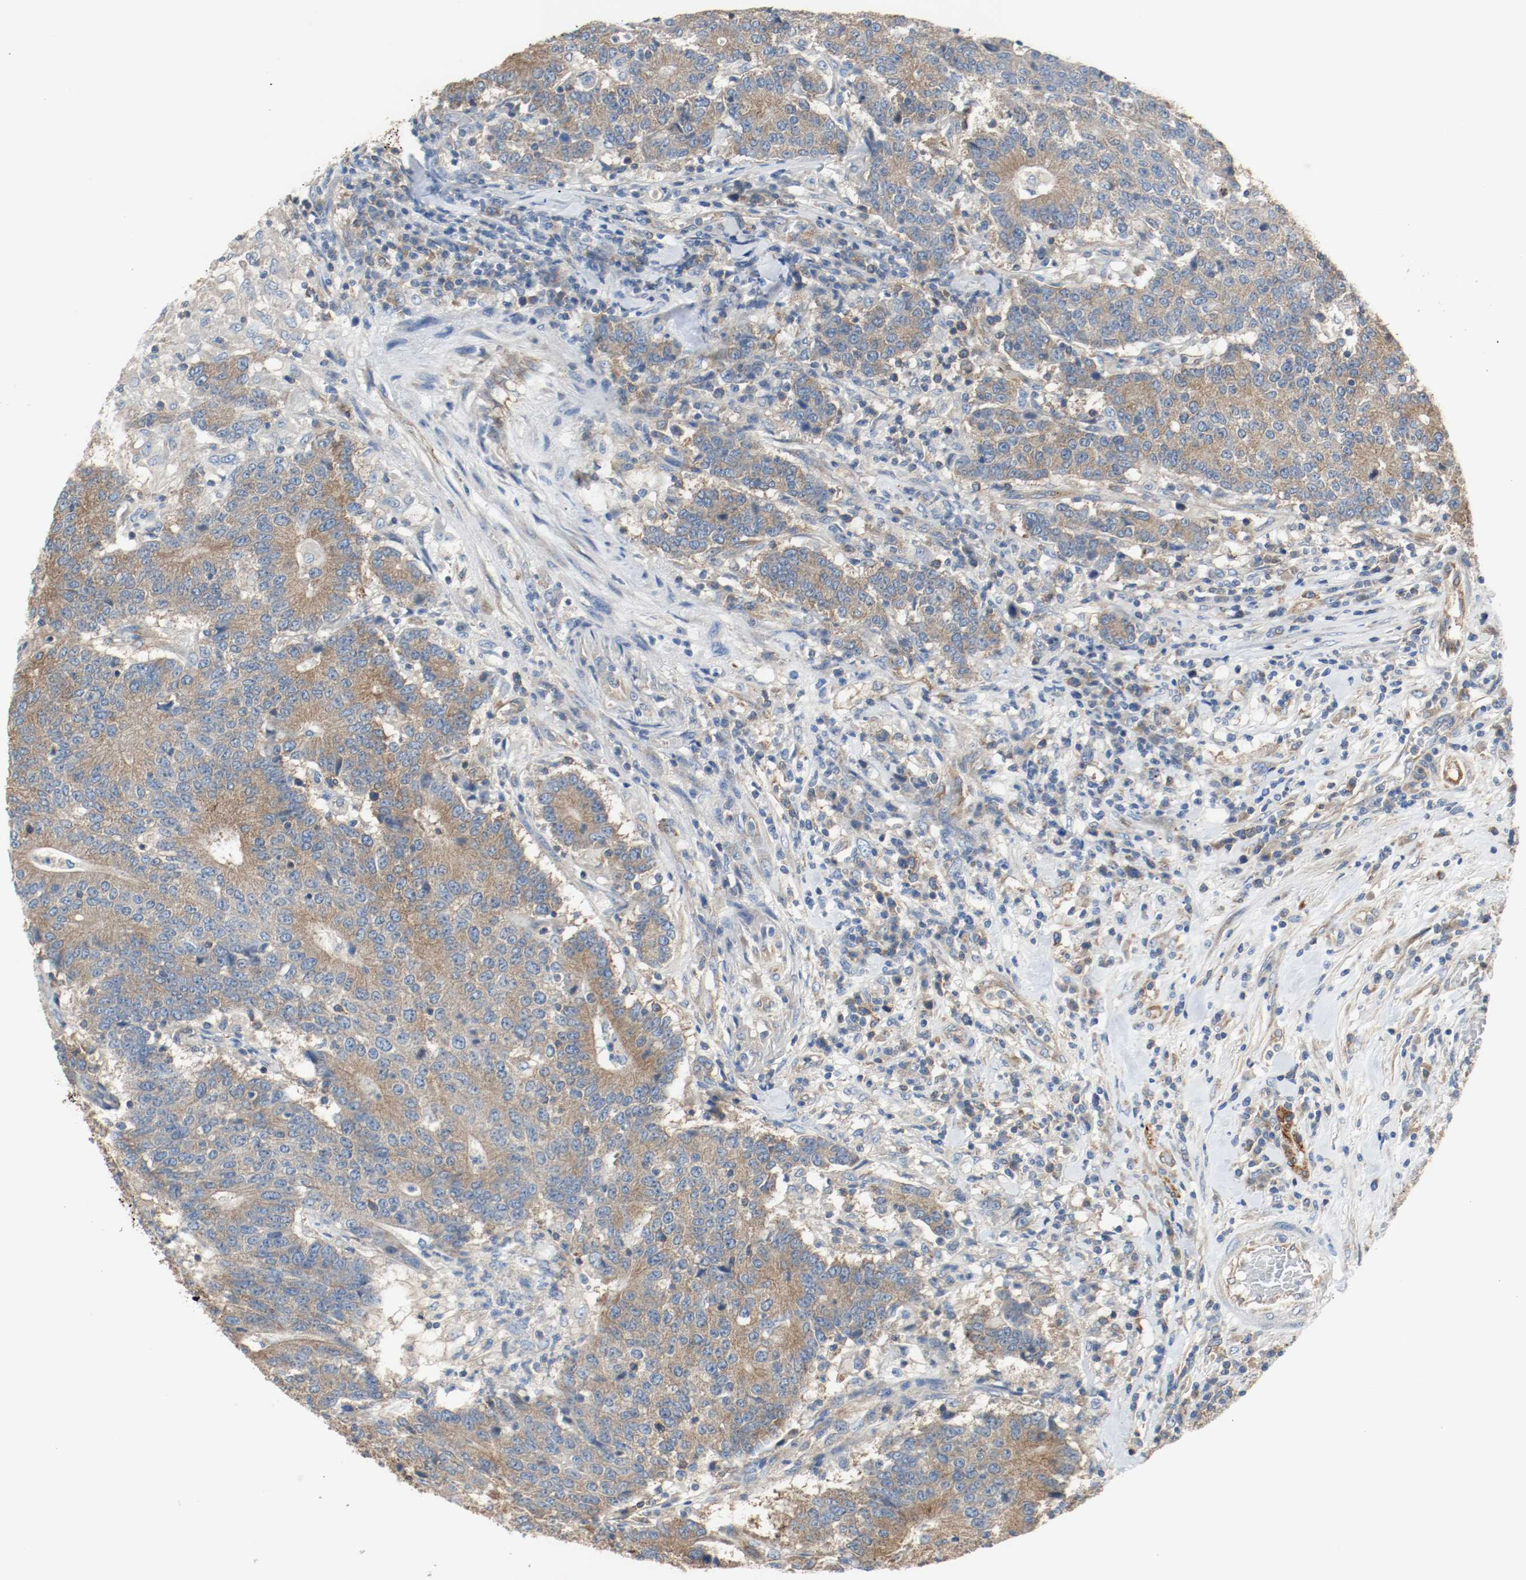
{"staining": {"intensity": "moderate", "quantity": ">75%", "location": "cytoplasmic/membranous"}, "tissue": "colorectal cancer", "cell_type": "Tumor cells", "image_type": "cancer", "snomed": [{"axis": "morphology", "description": "Normal tissue, NOS"}, {"axis": "morphology", "description": "Adenocarcinoma, NOS"}, {"axis": "topography", "description": "Colon"}], "caption": "Brown immunohistochemical staining in colorectal cancer reveals moderate cytoplasmic/membranous expression in approximately >75% of tumor cells. (Brightfield microscopy of DAB IHC at high magnification).", "gene": "TUBA3D", "patient": {"sex": "female", "age": 75}}